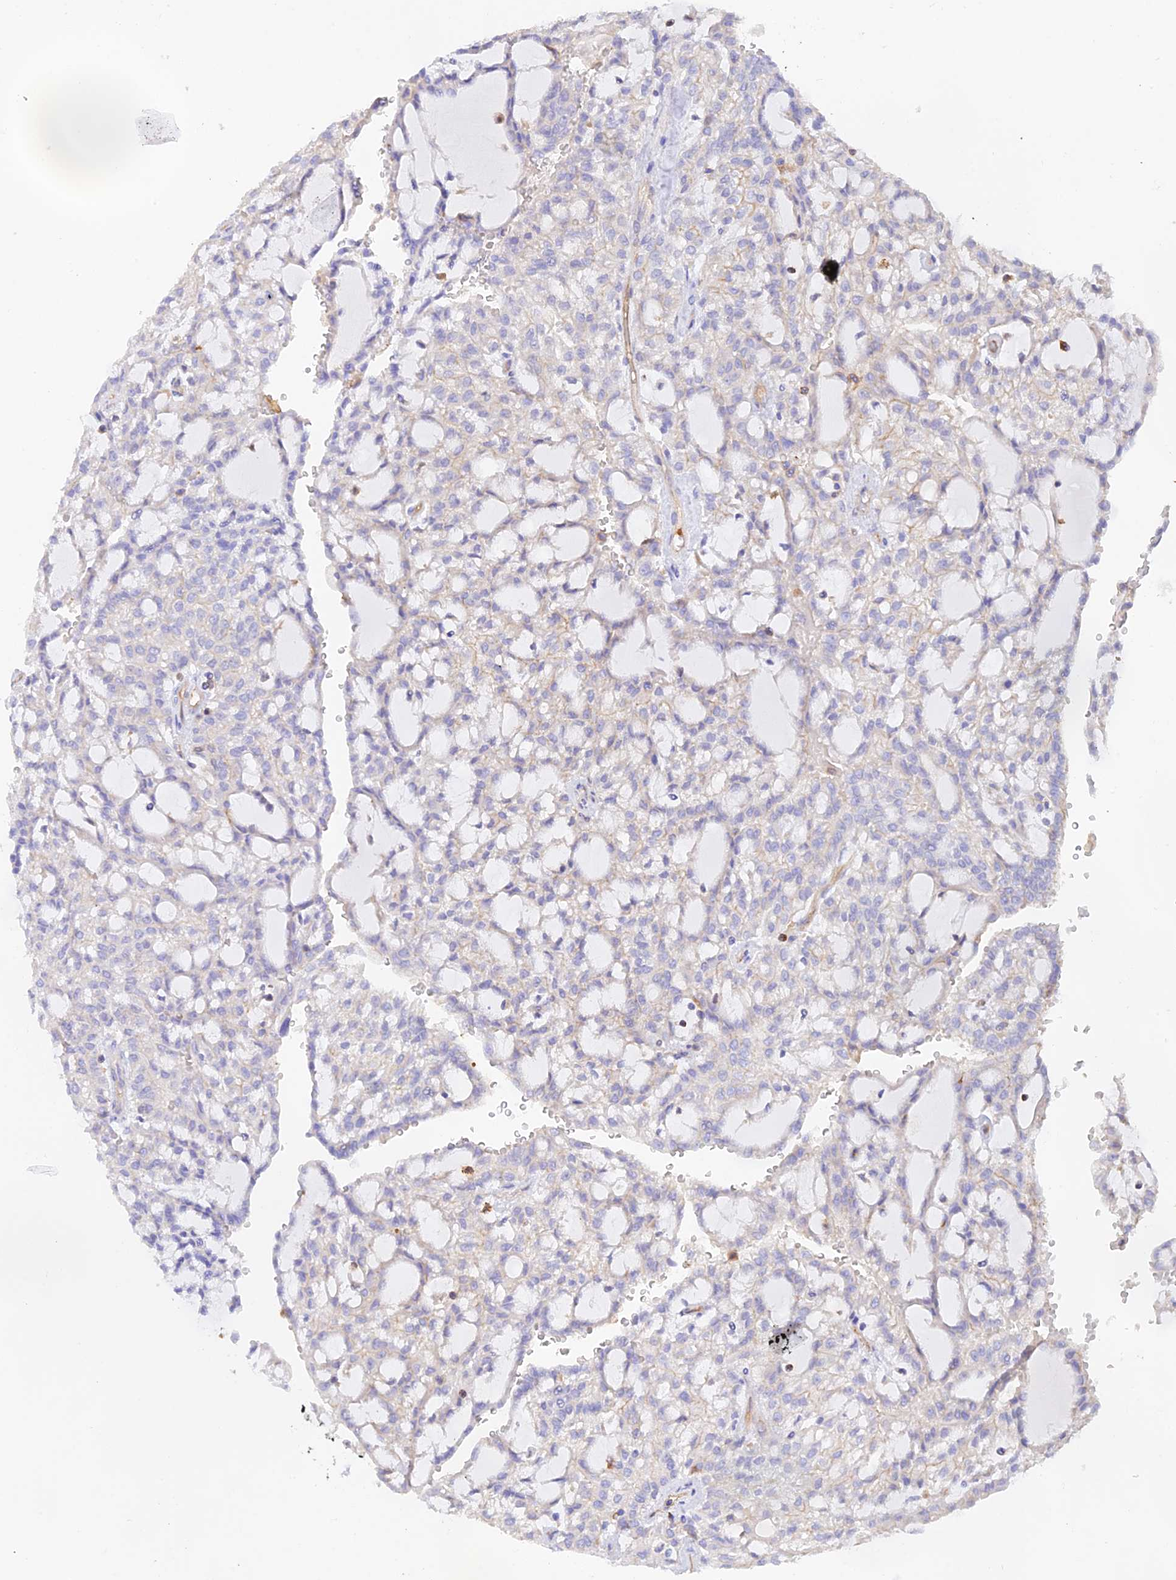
{"staining": {"intensity": "negative", "quantity": "none", "location": "none"}, "tissue": "renal cancer", "cell_type": "Tumor cells", "image_type": "cancer", "snomed": [{"axis": "morphology", "description": "Adenocarcinoma, NOS"}, {"axis": "topography", "description": "Kidney"}], "caption": "Renal cancer was stained to show a protein in brown. There is no significant positivity in tumor cells.", "gene": "DENND1C", "patient": {"sex": "male", "age": 63}}